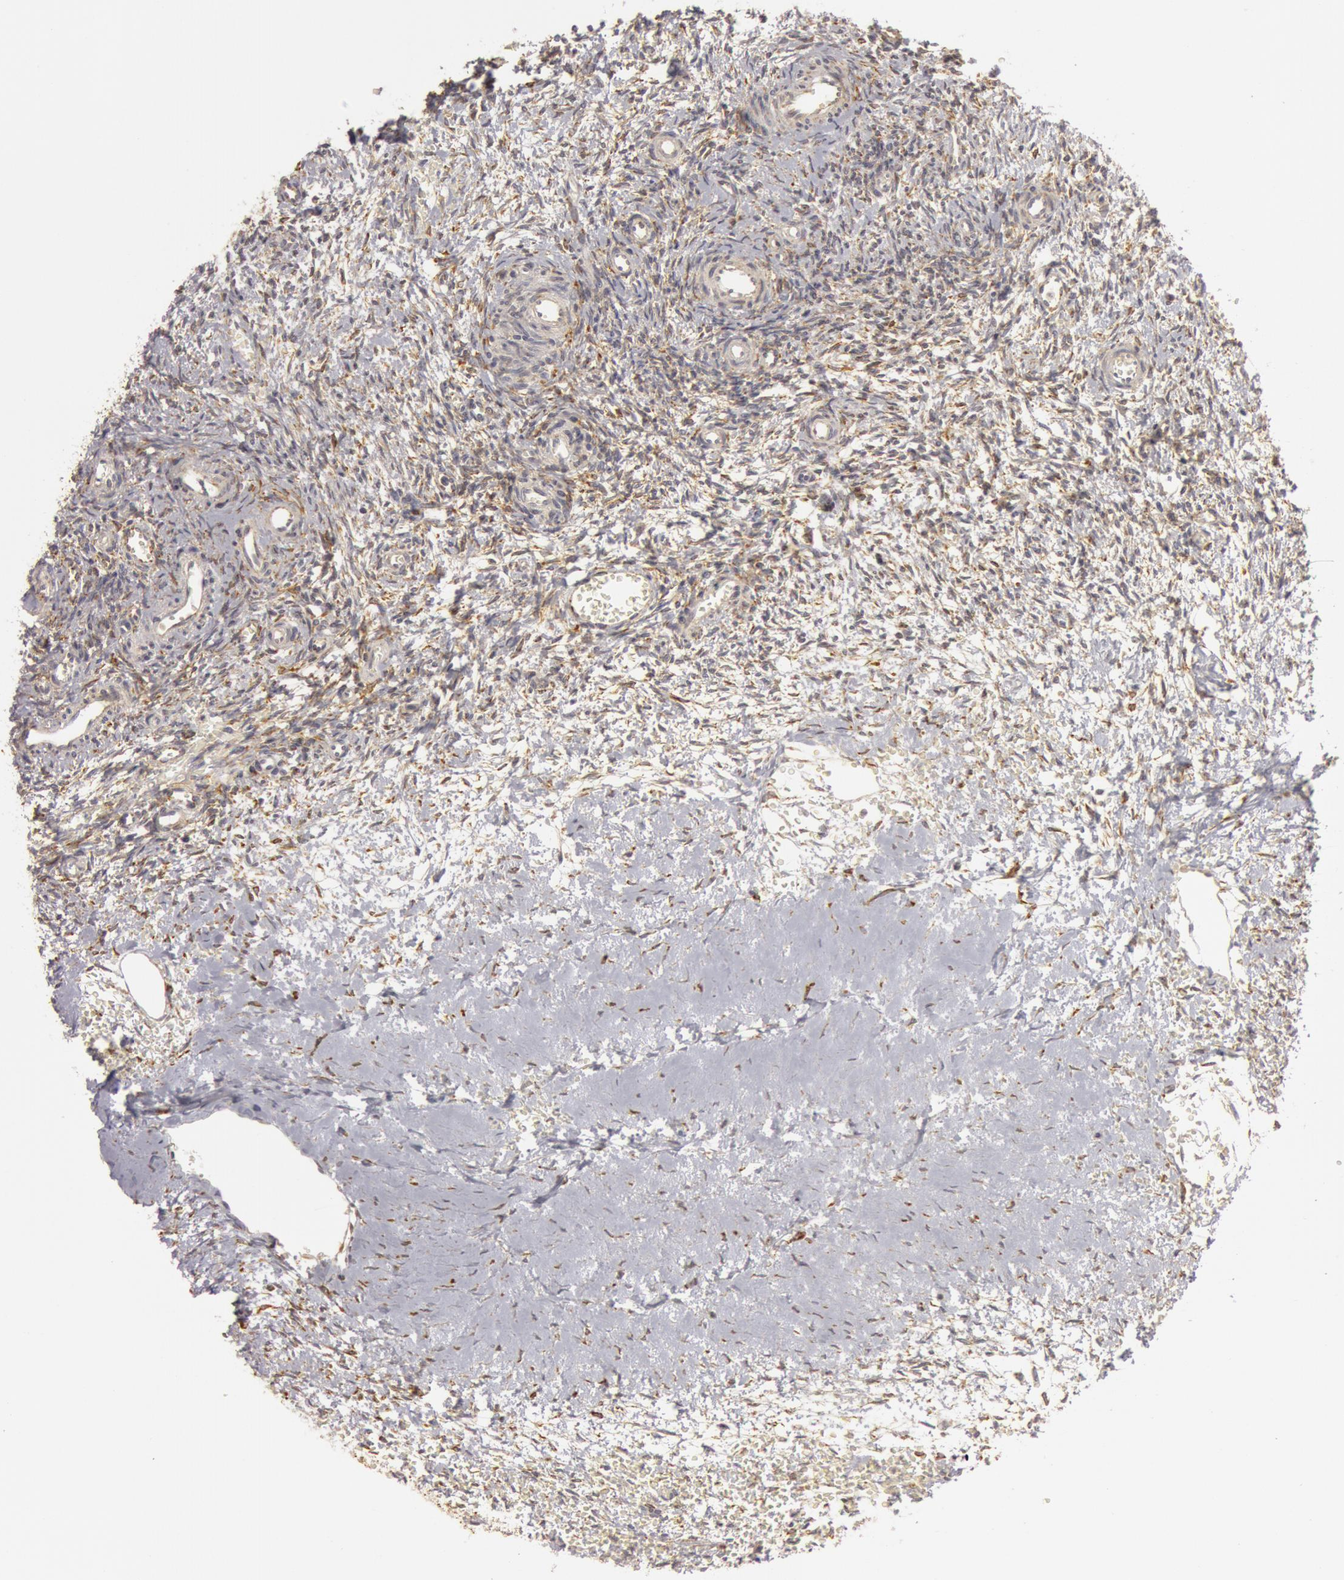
{"staining": {"intensity": "weak", "quantity": ">75%", "location": "cytoplasmic/membranous"}, "tissue": "ovary", "cell_type": "Follicle cells", "image_type": "normal", "snomed": [{"axis": "morphology", "description": "Normal tissue, NOS"}, {"axis": "topography", "description": "Ovary"}], "caption": "Protein expression analysis of benign ovary demonstrates weak cytoplasmic/membranous positivity in about >75% of follicle cells.", "gene": "C7", "patient": {"sex": "female", "age": 39}}